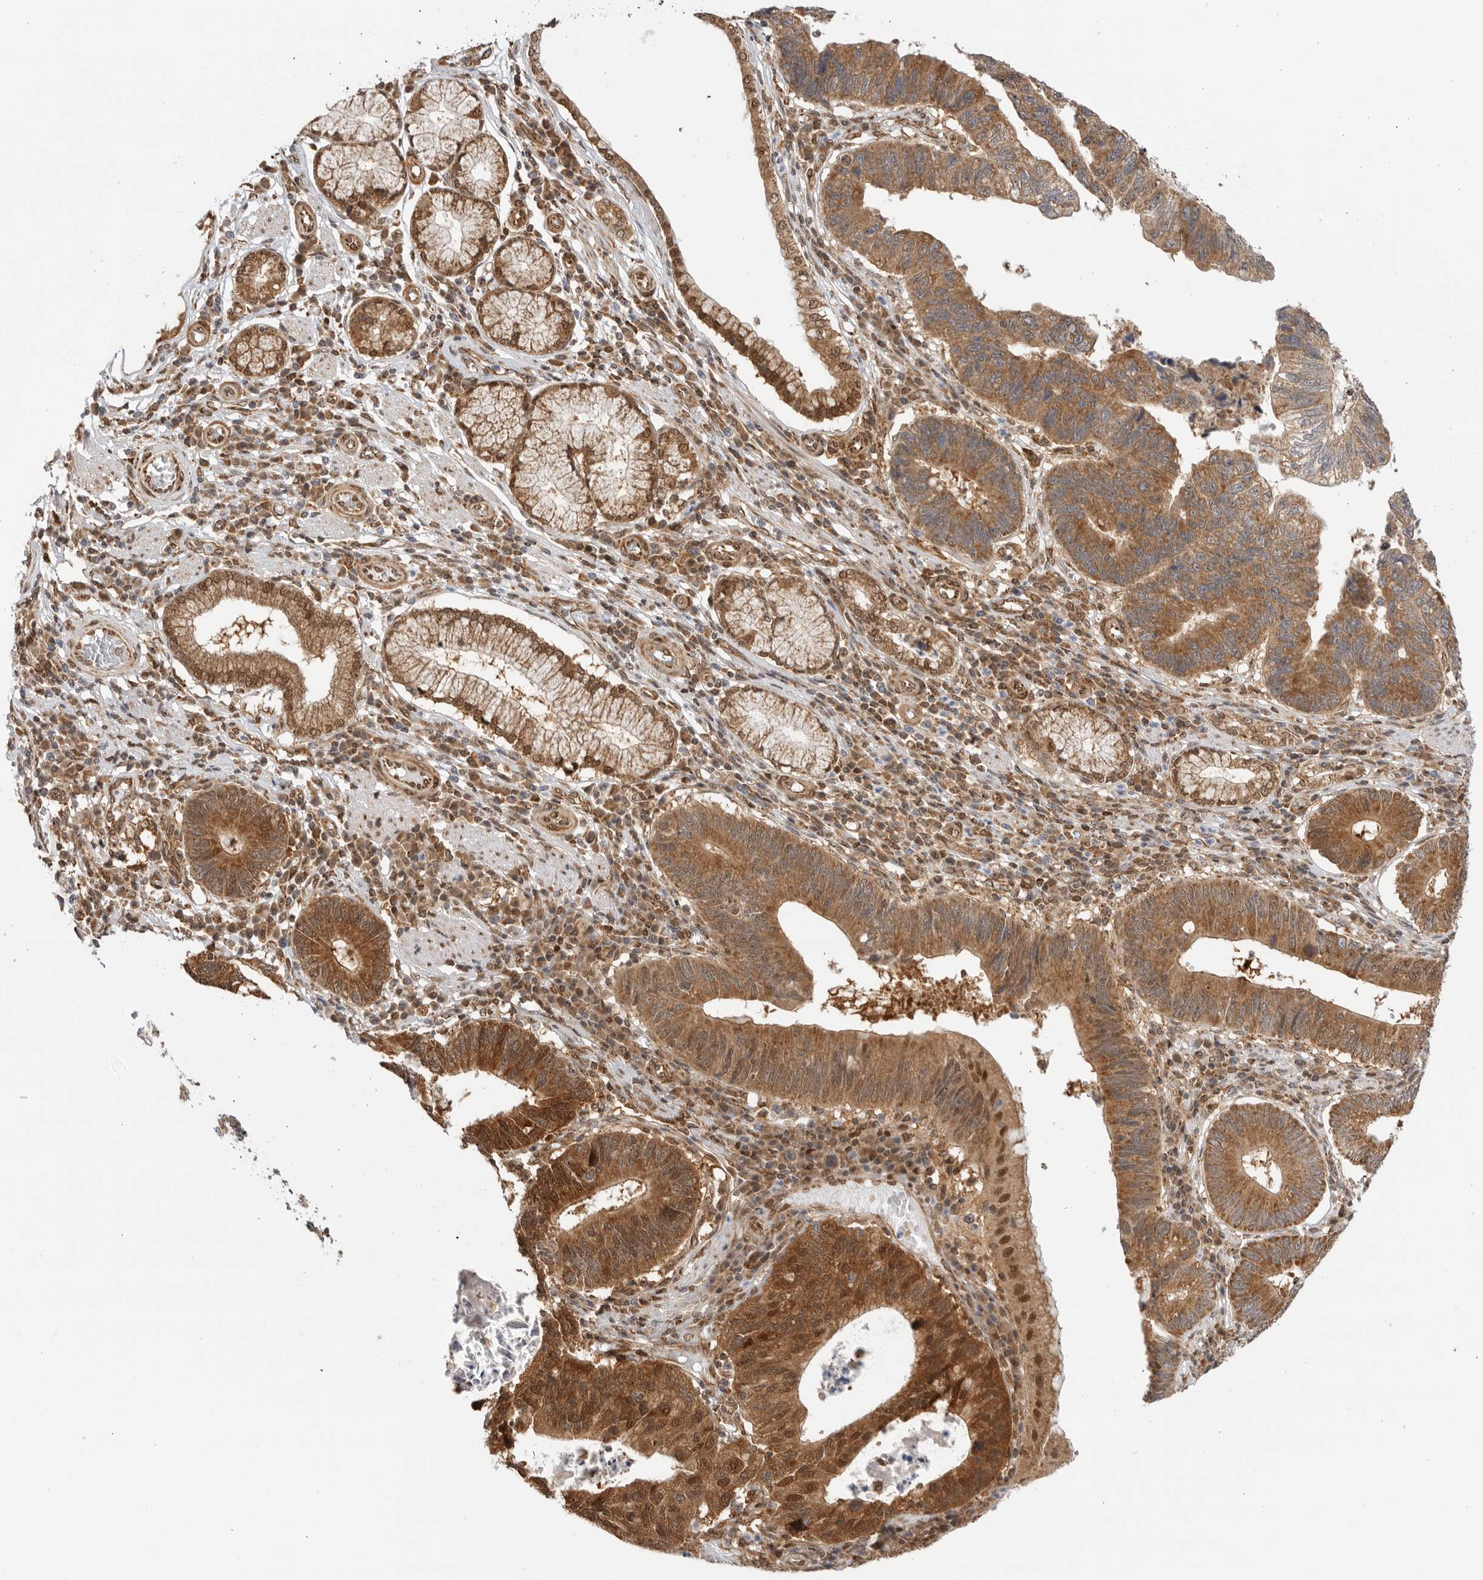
{"staining": {"intensity": "moderate", "quantity": ">75%", "location": "cytoplasmic/membranous,nuclear"}, "tissue": "stomach cancer", "cell_type": "Tumor cells", "image_type": "cancer", "snomed": [{"axis": "morphology", "description": "Adenocarcinoma, NOS"}, {"axis": "topography", "description": "Stomach"}], "caption": "Protein staining demonstrates moderate cytoplasmic/membranous and nuclear positivity in approximately >75% of tumor cells in stomach adenocarcinoma.", "gene": "DCAF8", "patient": {"sex": "male", "age": 59}}